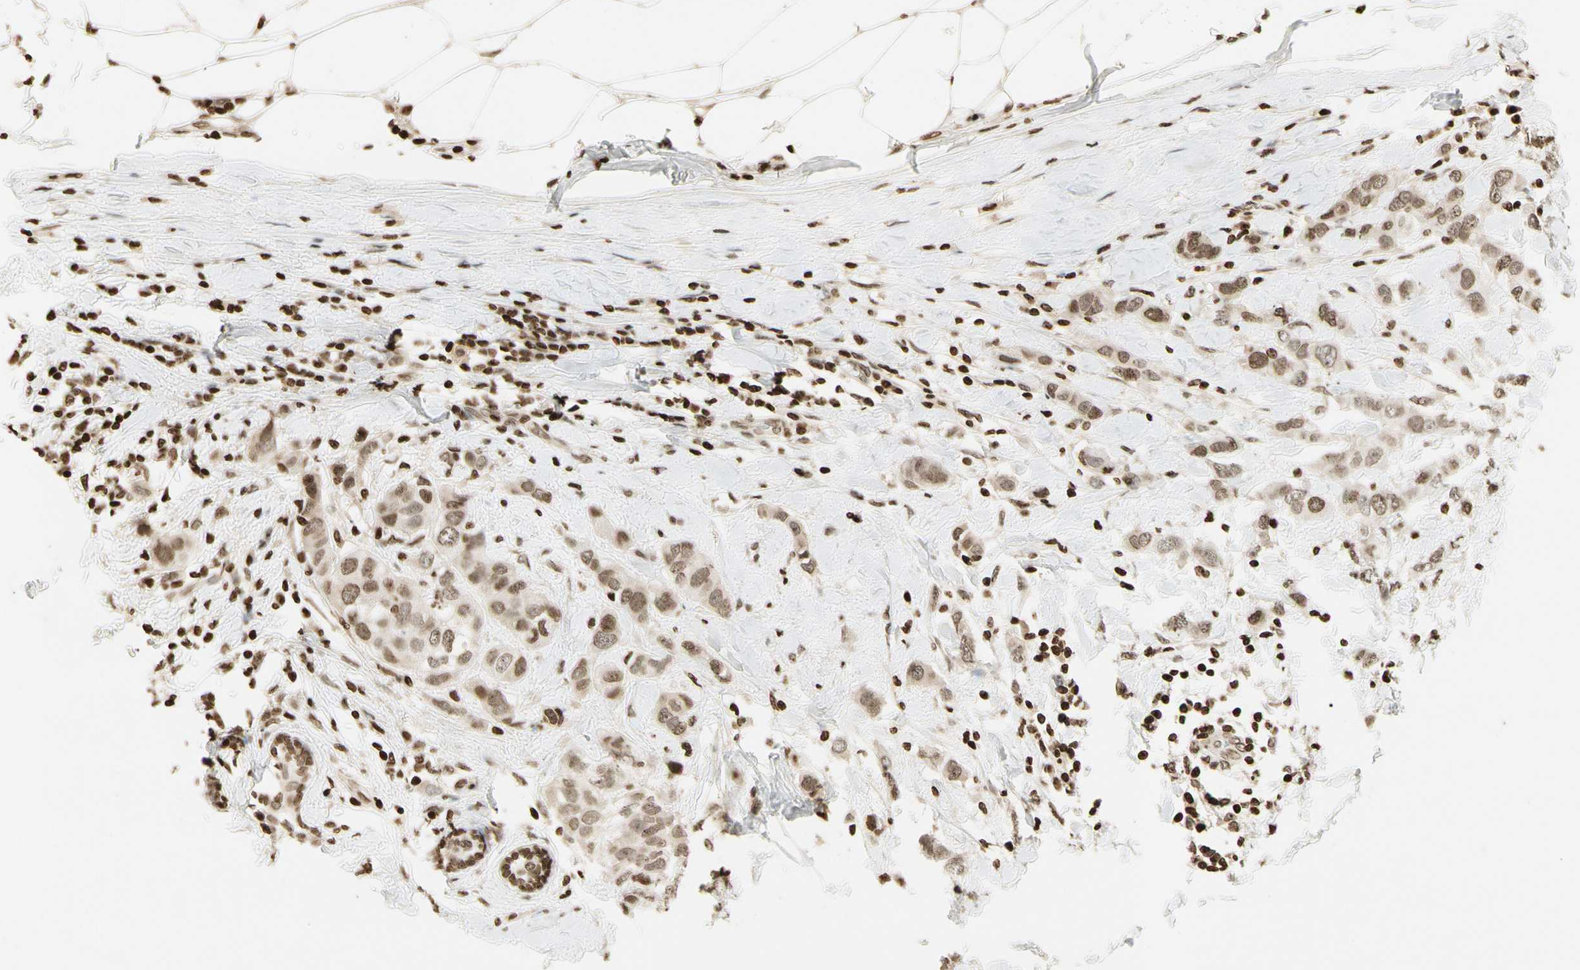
{"staining": {"intensity": "moderate", "quantity": ">75%", "location": "nuclear"}, "tissue": "breast cancer", "cell_type": "Tumor cells", "image_type": "cancer", "snomed": [{"axis": "morphology", "description": "Duct carcinoma"}, {"axis": "topography", "description": "Breast"}], "caption": "Infiltrating ductal carcinoma (breast) stained for a protein (brown) demonstrates moderate nuclear positive staining in approximately >75% of tumor cells.", "gene": "RORA", "patient": {"sex": "female", "age": 50}}